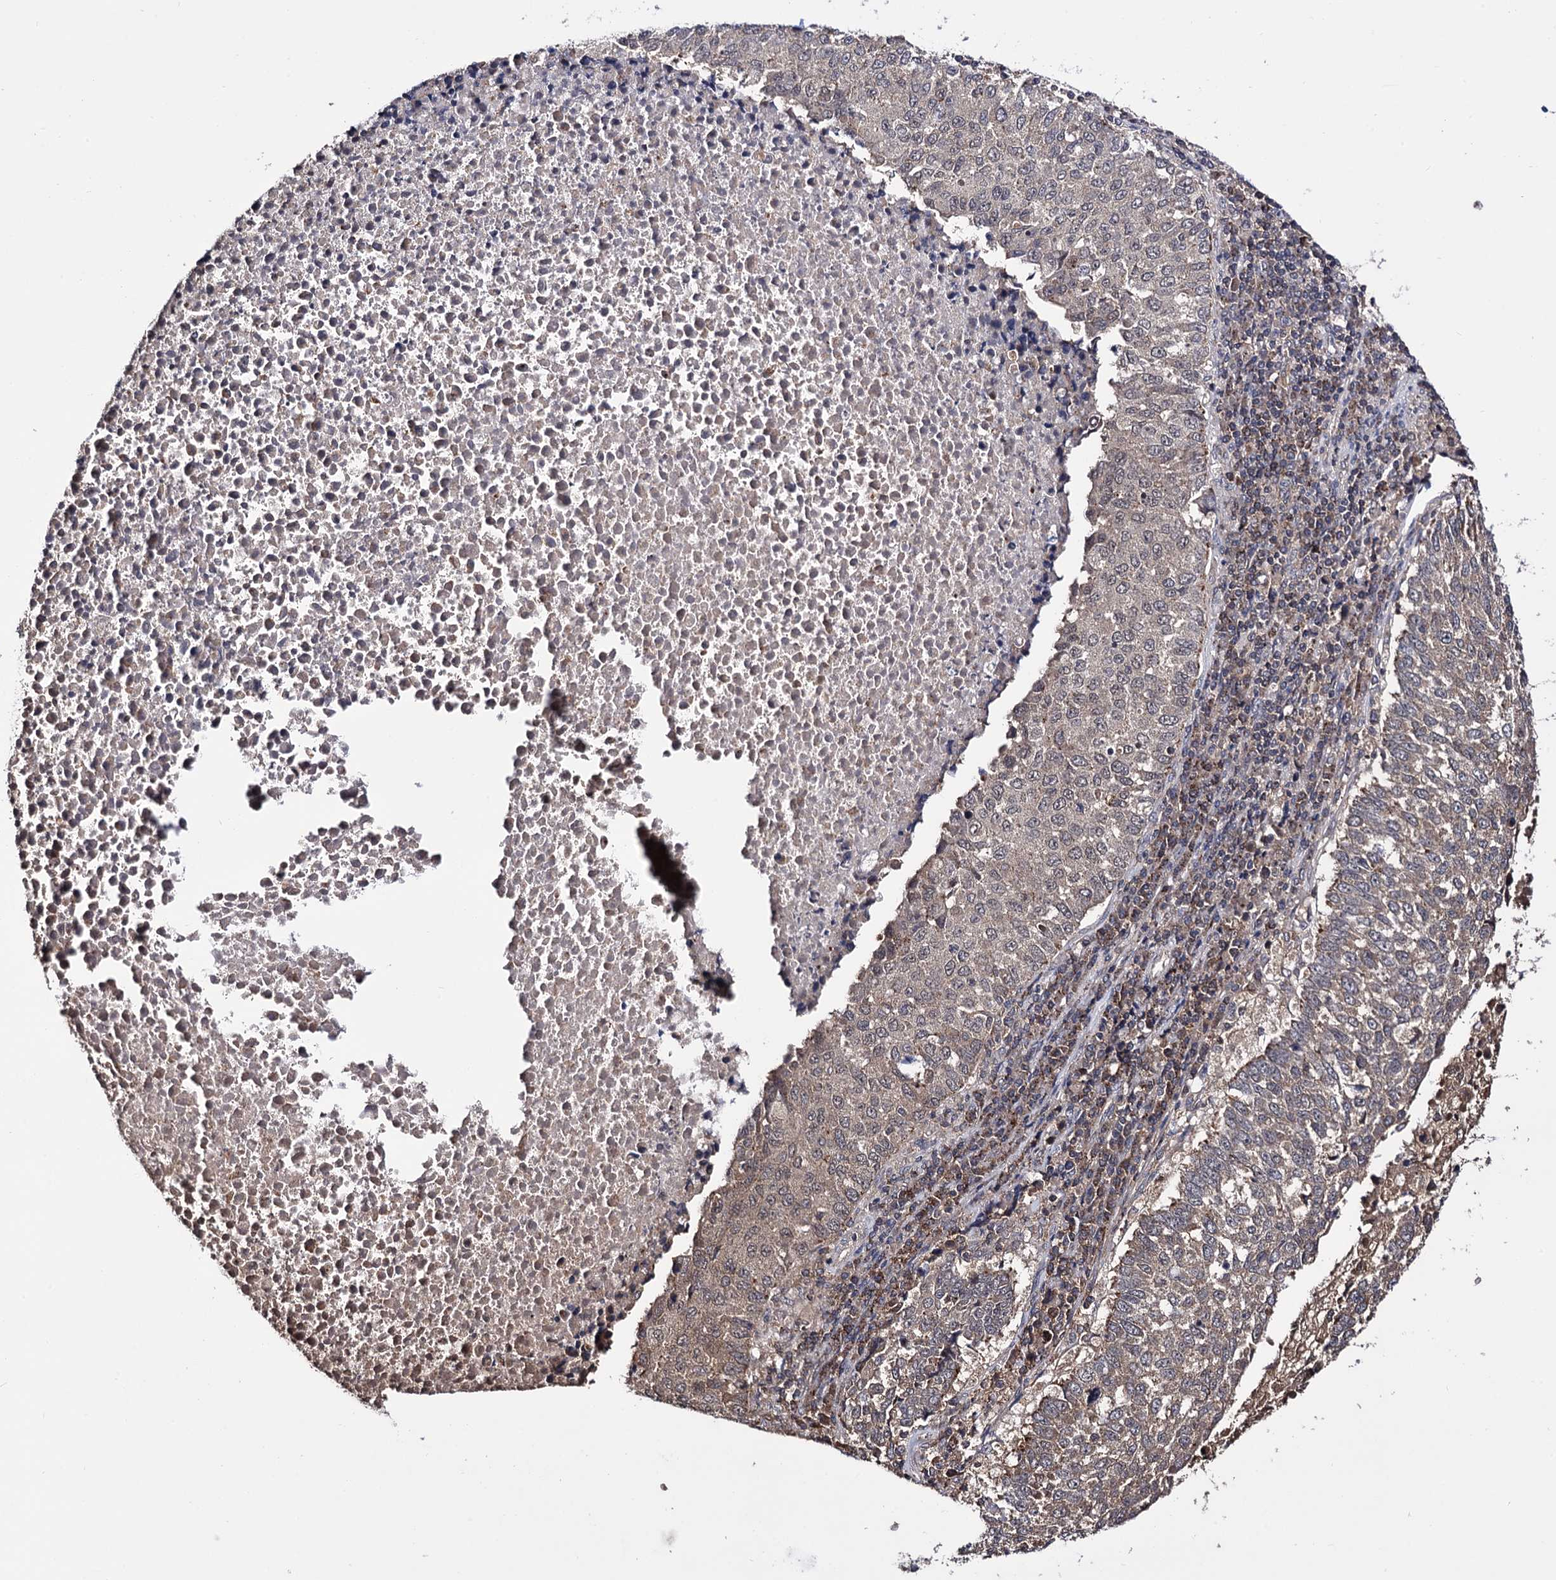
{"staining": {"intensity": "weak", "quantity": "25%-75%", "location": "cytoplasmic/membranous"}, "tissue": "lung cancer", "cell_type": "Tumor cells", "image_type": "cancer", "snomed": [{"axis": "morphology", "description": "Squamous cell carcinoma, NOS"}, {"axis": "topography", "description": "Lung"}], "caption": "Approximately 25%-75% of tumor cells in lung cancer (squamous cell carcinoma) exhibit weak cytoplasmic/membranous protein staining as visualized by brown immunohistochemical staining.", "gene": "MICAL2", "patient": {"sex": "male", "age": 73}}